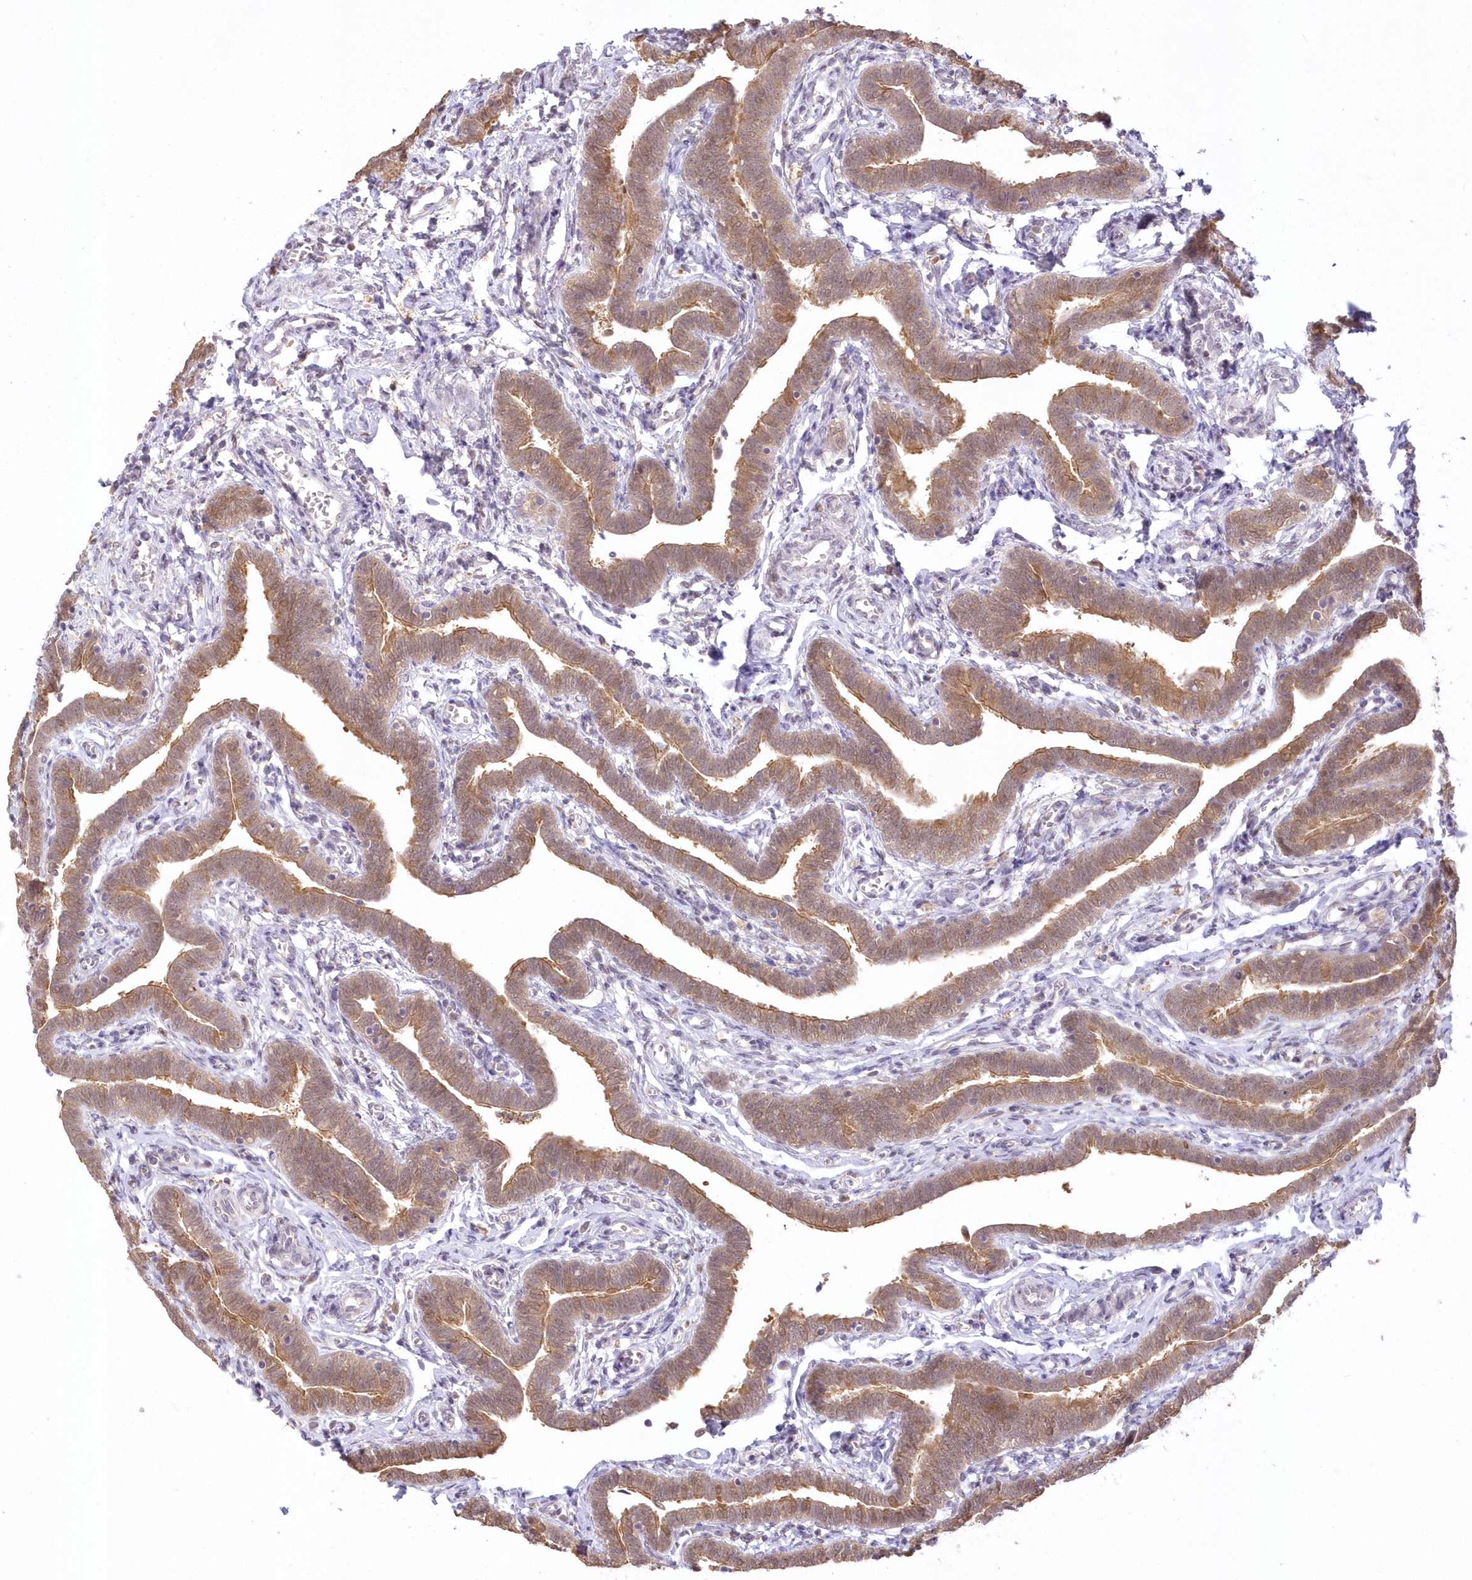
{"staining": {"intensity": "moderate", "quantity": ">75%", "location": "cytoplasmic/membranous,nuclear"}, "tissue": "fallopian tube", "cell_type": "Glandular cells", "image_type": "normal", "snomed": [{"axis": "morphology", "description": "Normal tissue, NOS"}, {"axis": "topography", "description": "Fallopian tube"}], "caption": "An image of fallopian tube stained for a protein demonstrates moderate cytoplasmic/membranous,nuclear brown staining in glandular cells. (DAB IHC with brightfield microscopy, high magnification).", "gene": "RNPEP", "patient": {"sex": "female", "age": 36}}